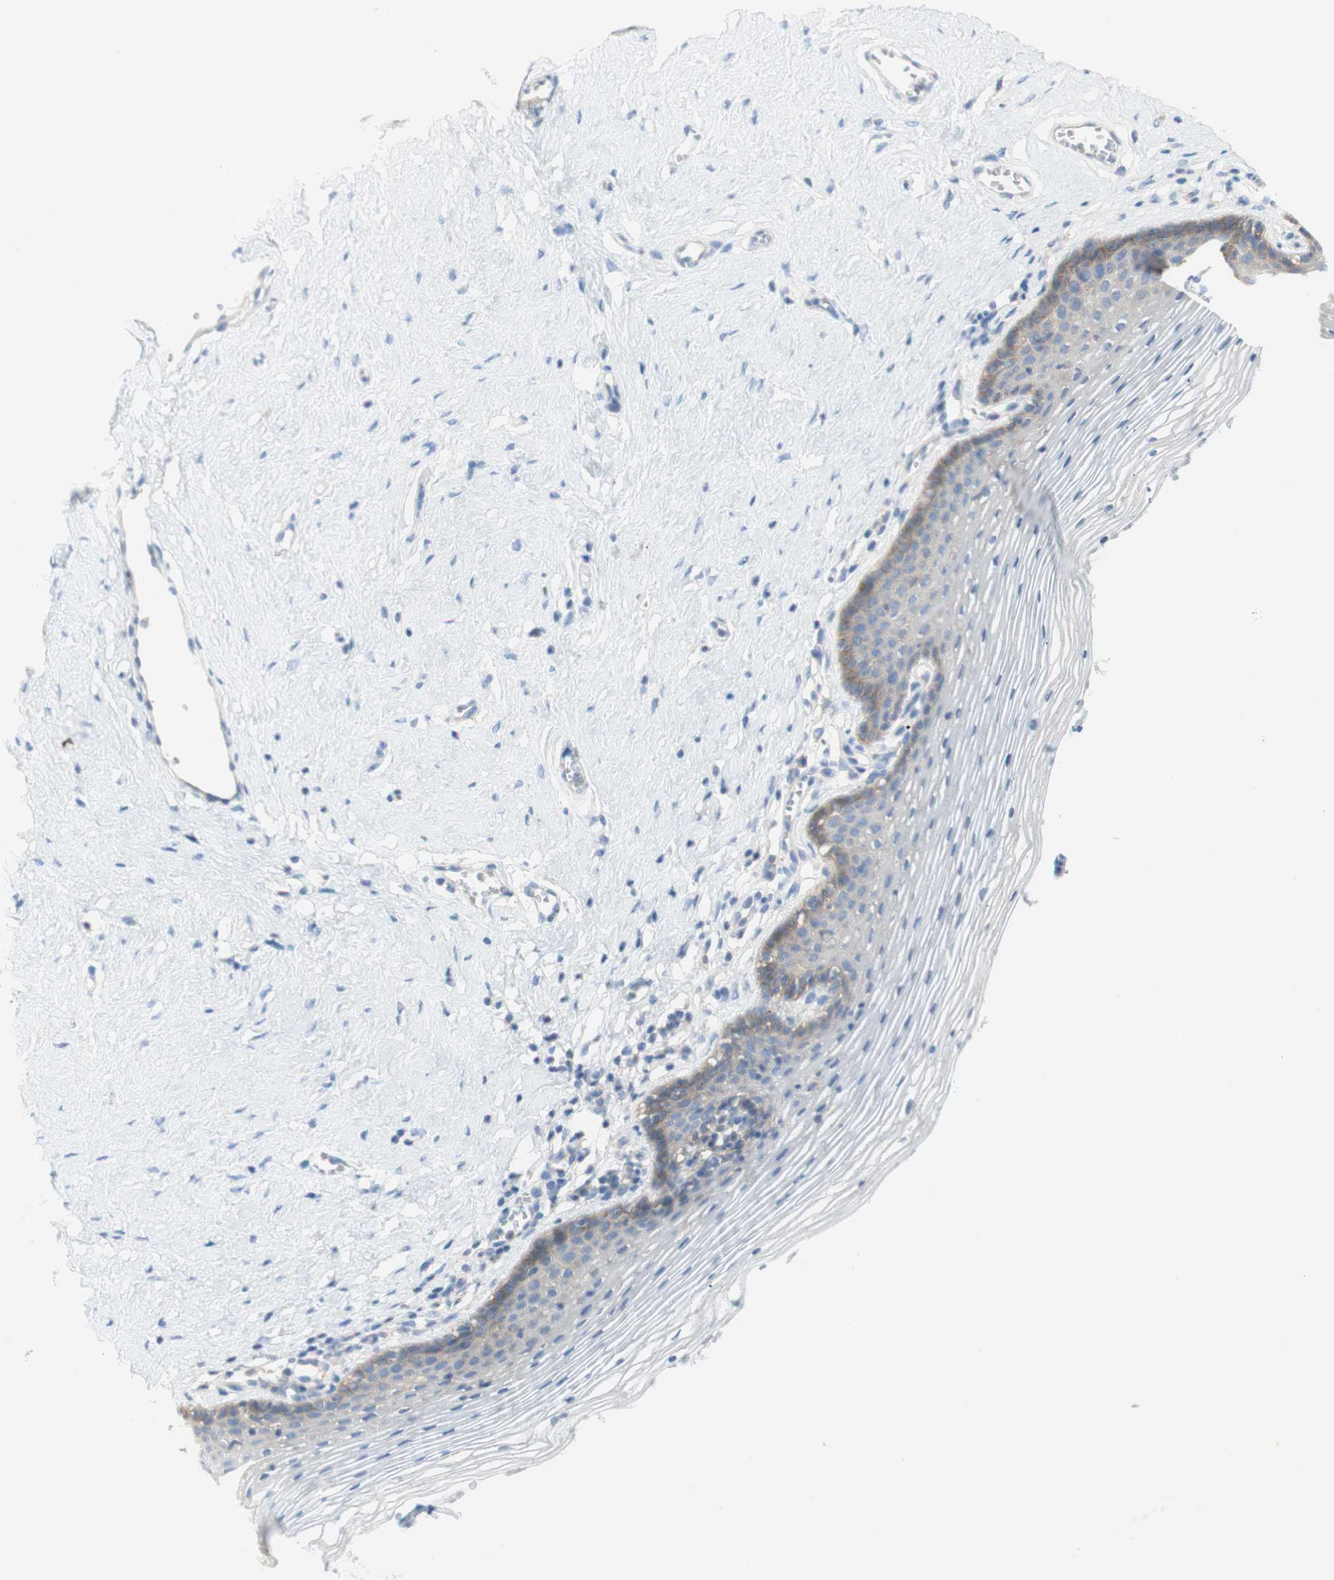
{"staining": {"intensity": "weak", "quantity": "<25%", "location": "cytoplasmic/membranous"}, "tissue": "vagina", "cell_type": "Squamous epithelial cells", "image_type": "normal", "snomed": [{"axis": "morphology", "description": "Normal tissue, NOS"}, {"axis": "topography", "description": "Vagina"}], "caption": "Human vagina stained for a protein using immunohistochemistry reveals no positivity in squamous epithelial cells.", "gene": "ATP2B1", "patient": {"sex": "female", "age": 32}}